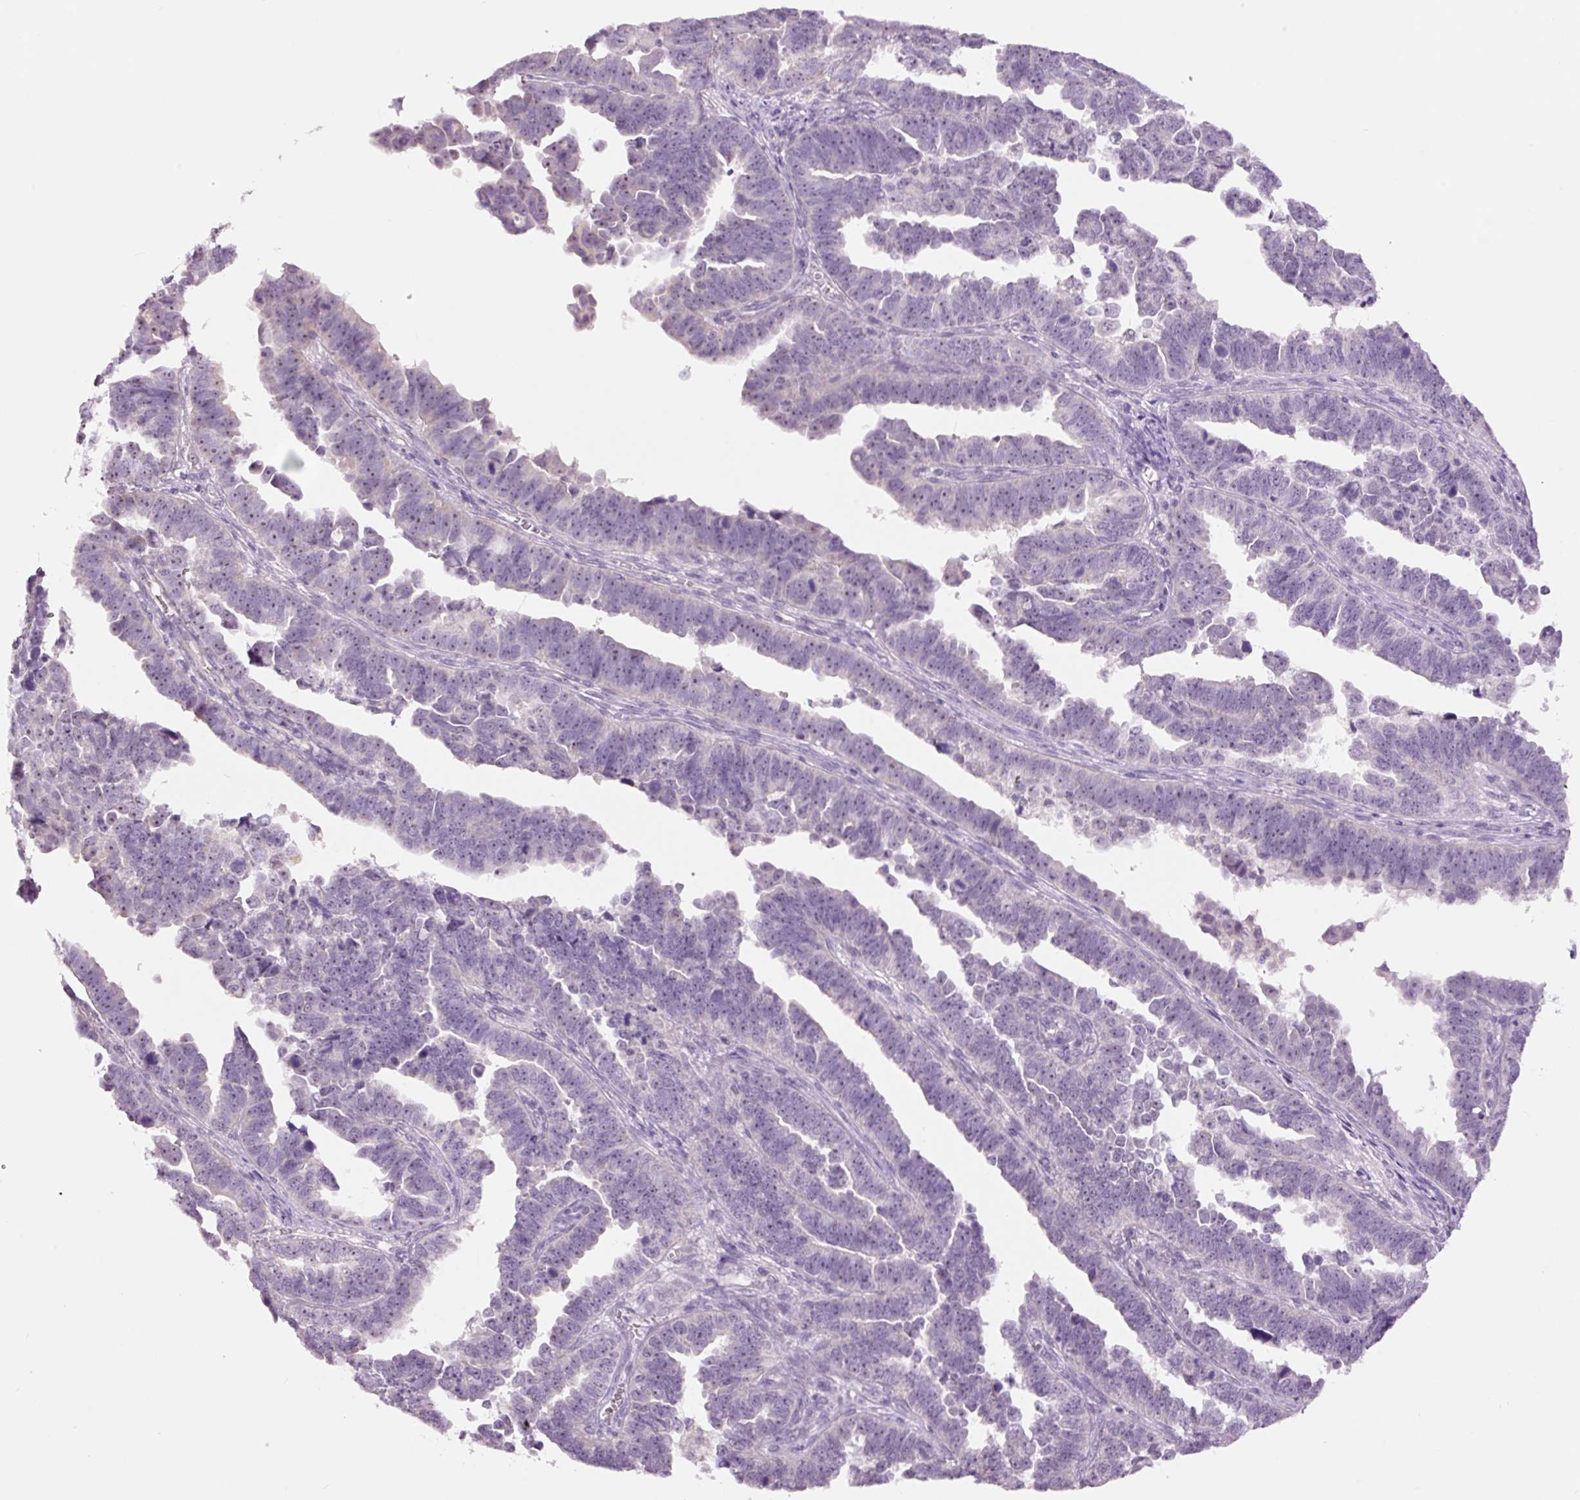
{"staining": {"intensity": "negative", "quantity": "none", "location": "none"}, "tissue": "endometrial cancer", "cell_type": "Tumor cells", "image_type": "cancer", "snomed": [{"axis": "morphology", "description": "Adenocarcinoma, NOS"}, {"axis": "topography", "description": "Endometrium"}], "caption": "The micrograph exhibits no staining of tumor cells in adenocarcinoma (endometrial).", "gene": "GCG", "patient": {"sex": "female", "age": 75}}